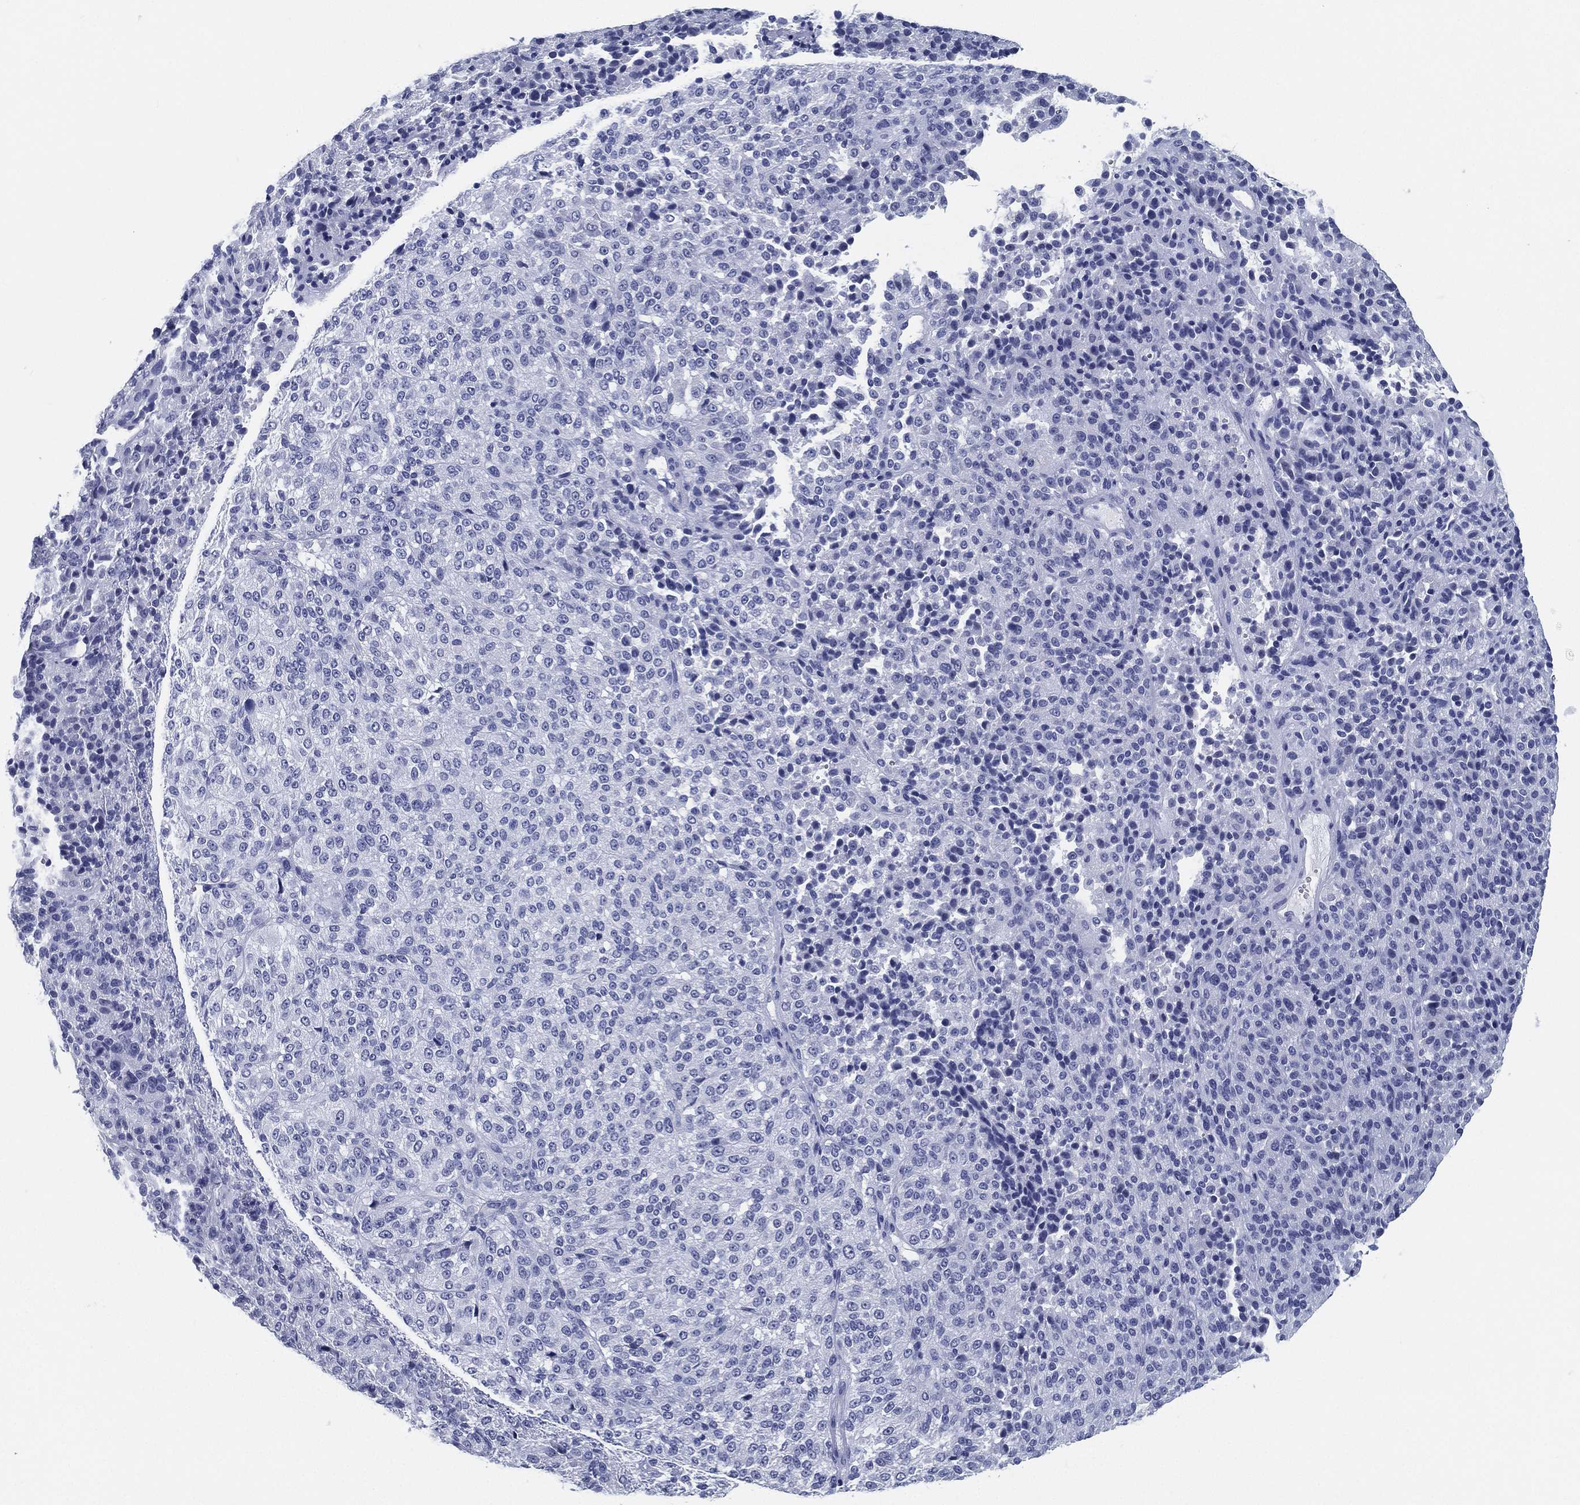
{"staining": {"intensity": "negative", "quantity": "none", "location": "none"}, "tissue": "melanoma", "cell_type": "Tumor cells", "image_type": "cancer", "snomed": [{"axis": "morphology", "description": "Malignant melanoma, Metastatic site"}, {"axis": "topography", "description": "Brain"}], "caption": "Melanoma was stained to show a protein in brown. There is no significant expression in tumor cells.", "gene": "ATP1B2", "patient": {"sex": "female", "age": 56}}